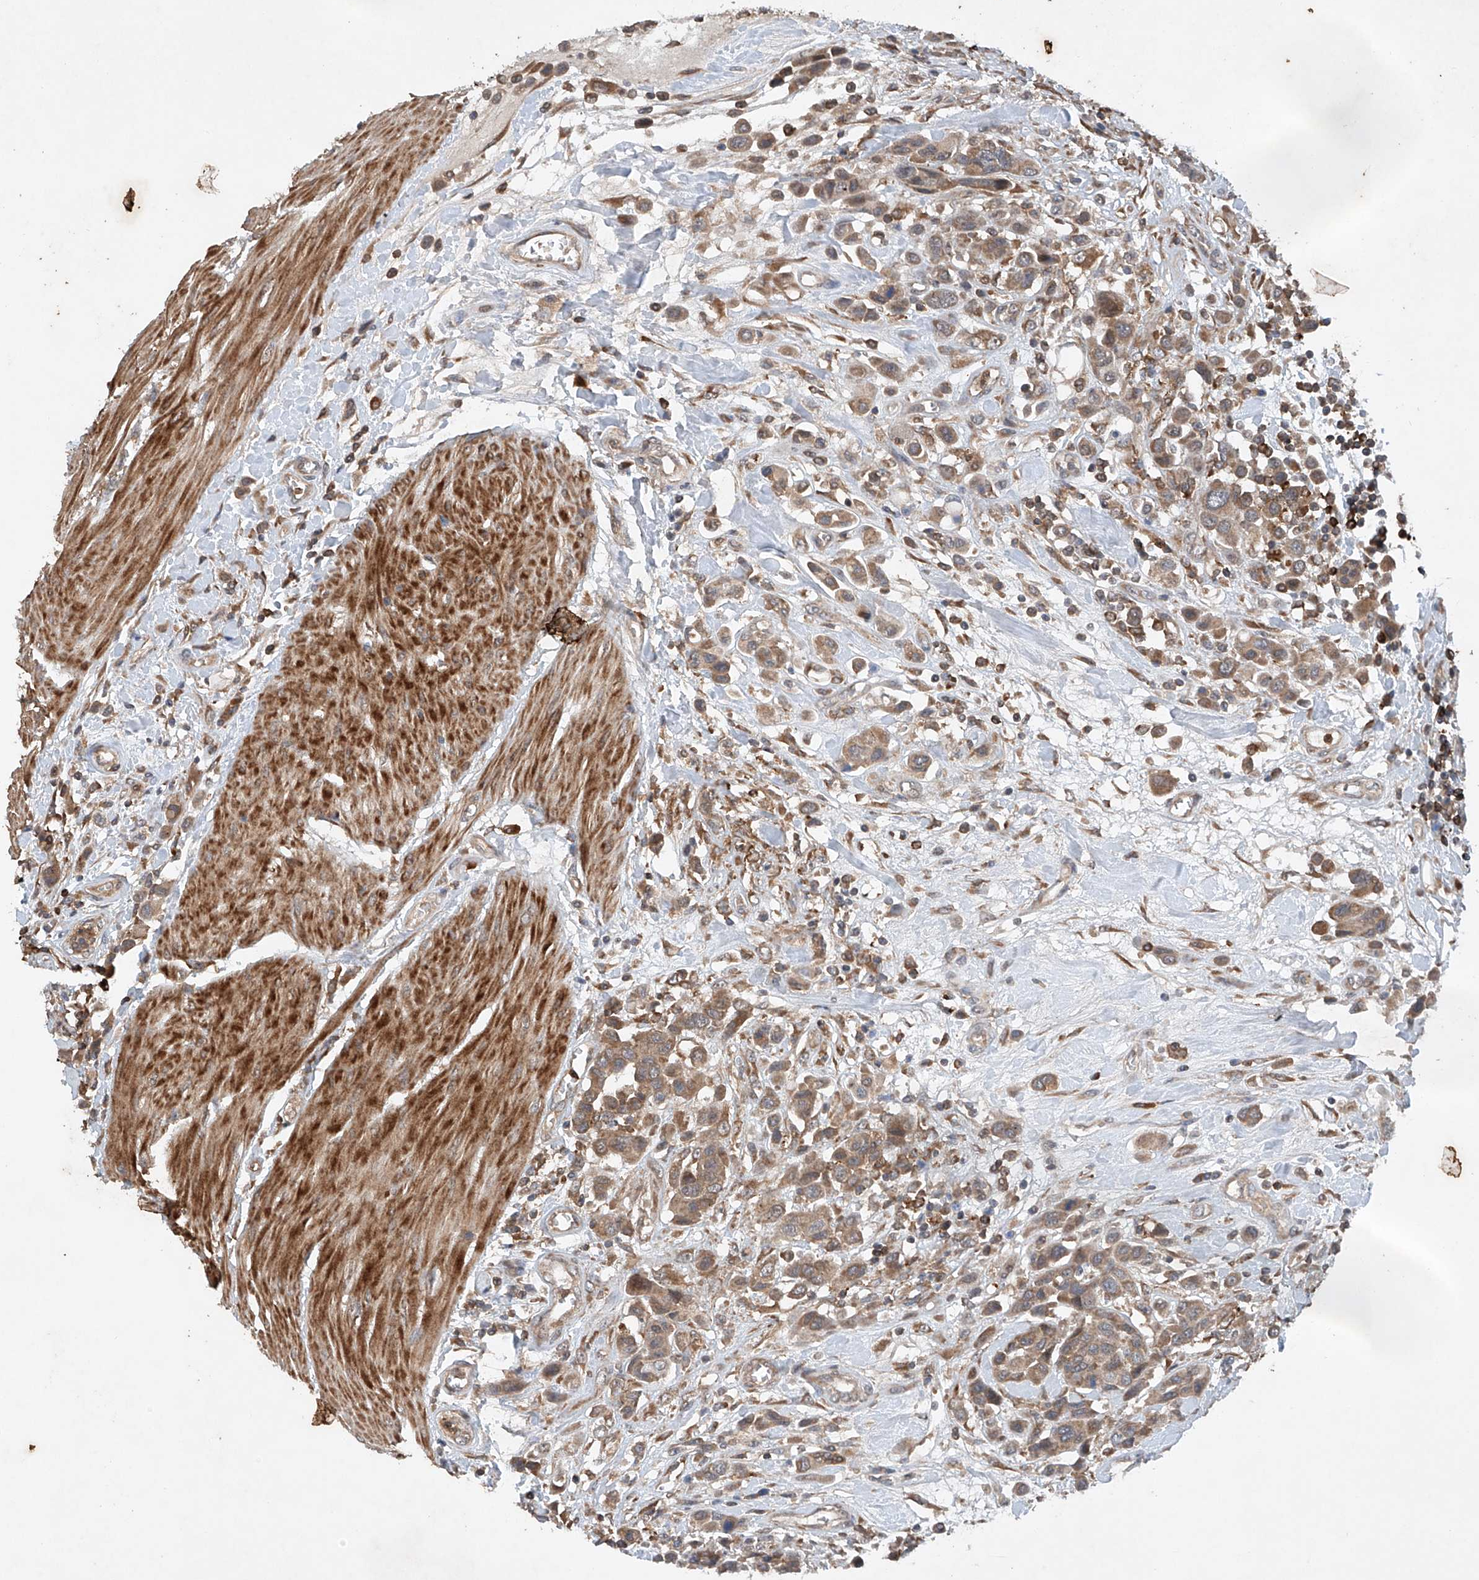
{"staining": {"intensity": "moderate", "quantity": ">75%", "location": "cytoplasmic/membranous"}, "tissue": "urothelial cancer", "cell_type": "Tumor cells", "image_type": "cancer", "snomed": [{"axis": "morphology", "description": "Urothelial carcinoma, High grade"}, {"axis": "topography", "description": "Urinary bladder"}], "caption": "Protein staining displays moderate cytoplasmic/membranous staining in approximately >75% of tumor cells in urothelial carcinoma (high-grade).", "gene": "CEP85L", "patient": {"sex": "male", "age": 50}}